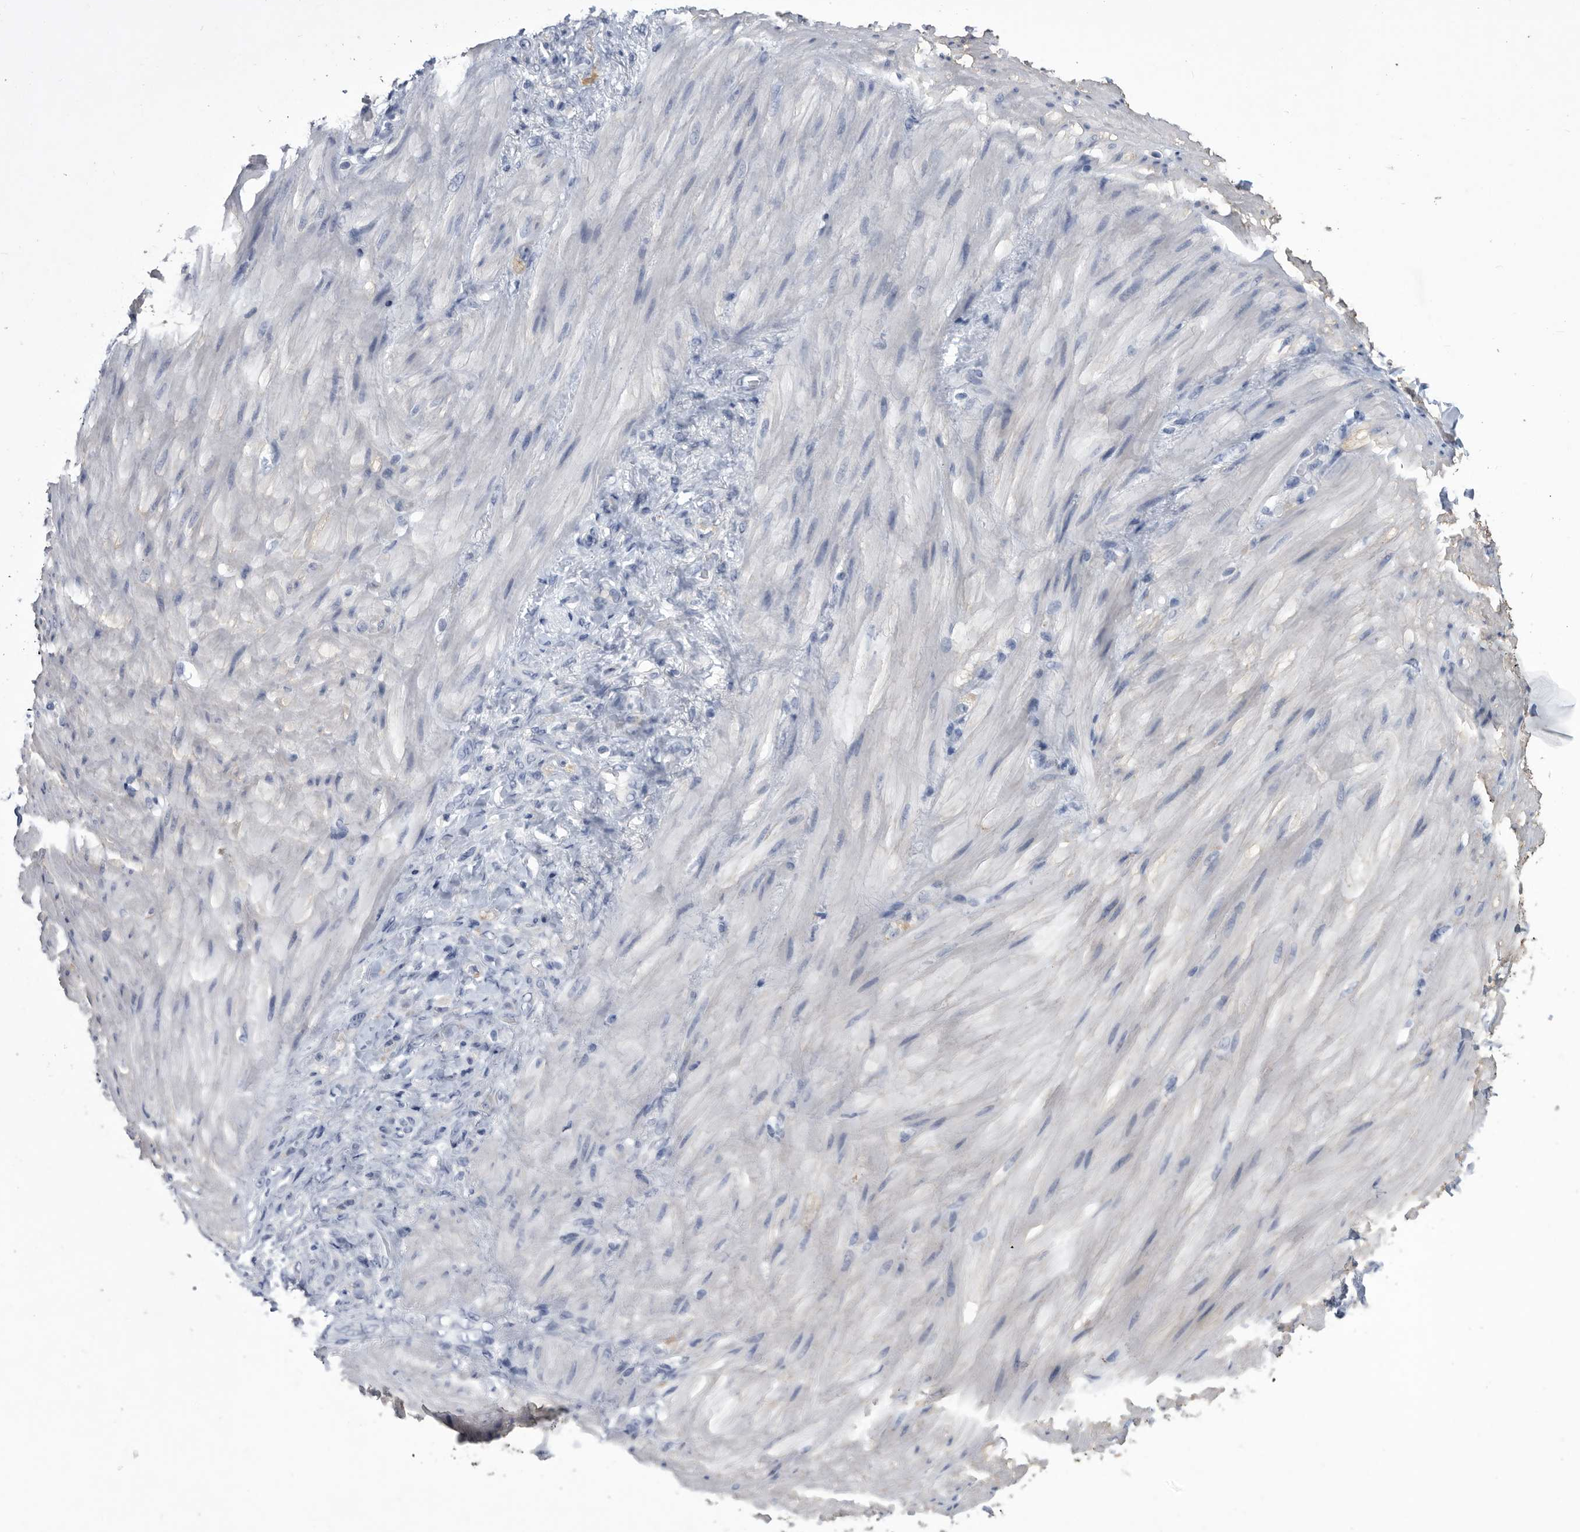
{"staining": {"intensity": "negative", "quantity": "none", "location": "none"}, "tissue": "stomach cancer", "cell_type": "Tumor cells", "image_type": "cancer", "snomed": [{"axis": "morphology", "description": "Normal tissue, NOS"}, {"axis": "morphology", "description": "Adenocarcinoma, NOS"}, {"axis": "topography", "description": "Stomach"}], "caption": "There is no significant positivity in tumor cells of adenocarcinoma (stomach).", "gene": "BTBD6", "patient": {"sex": "male", "age": 82}}